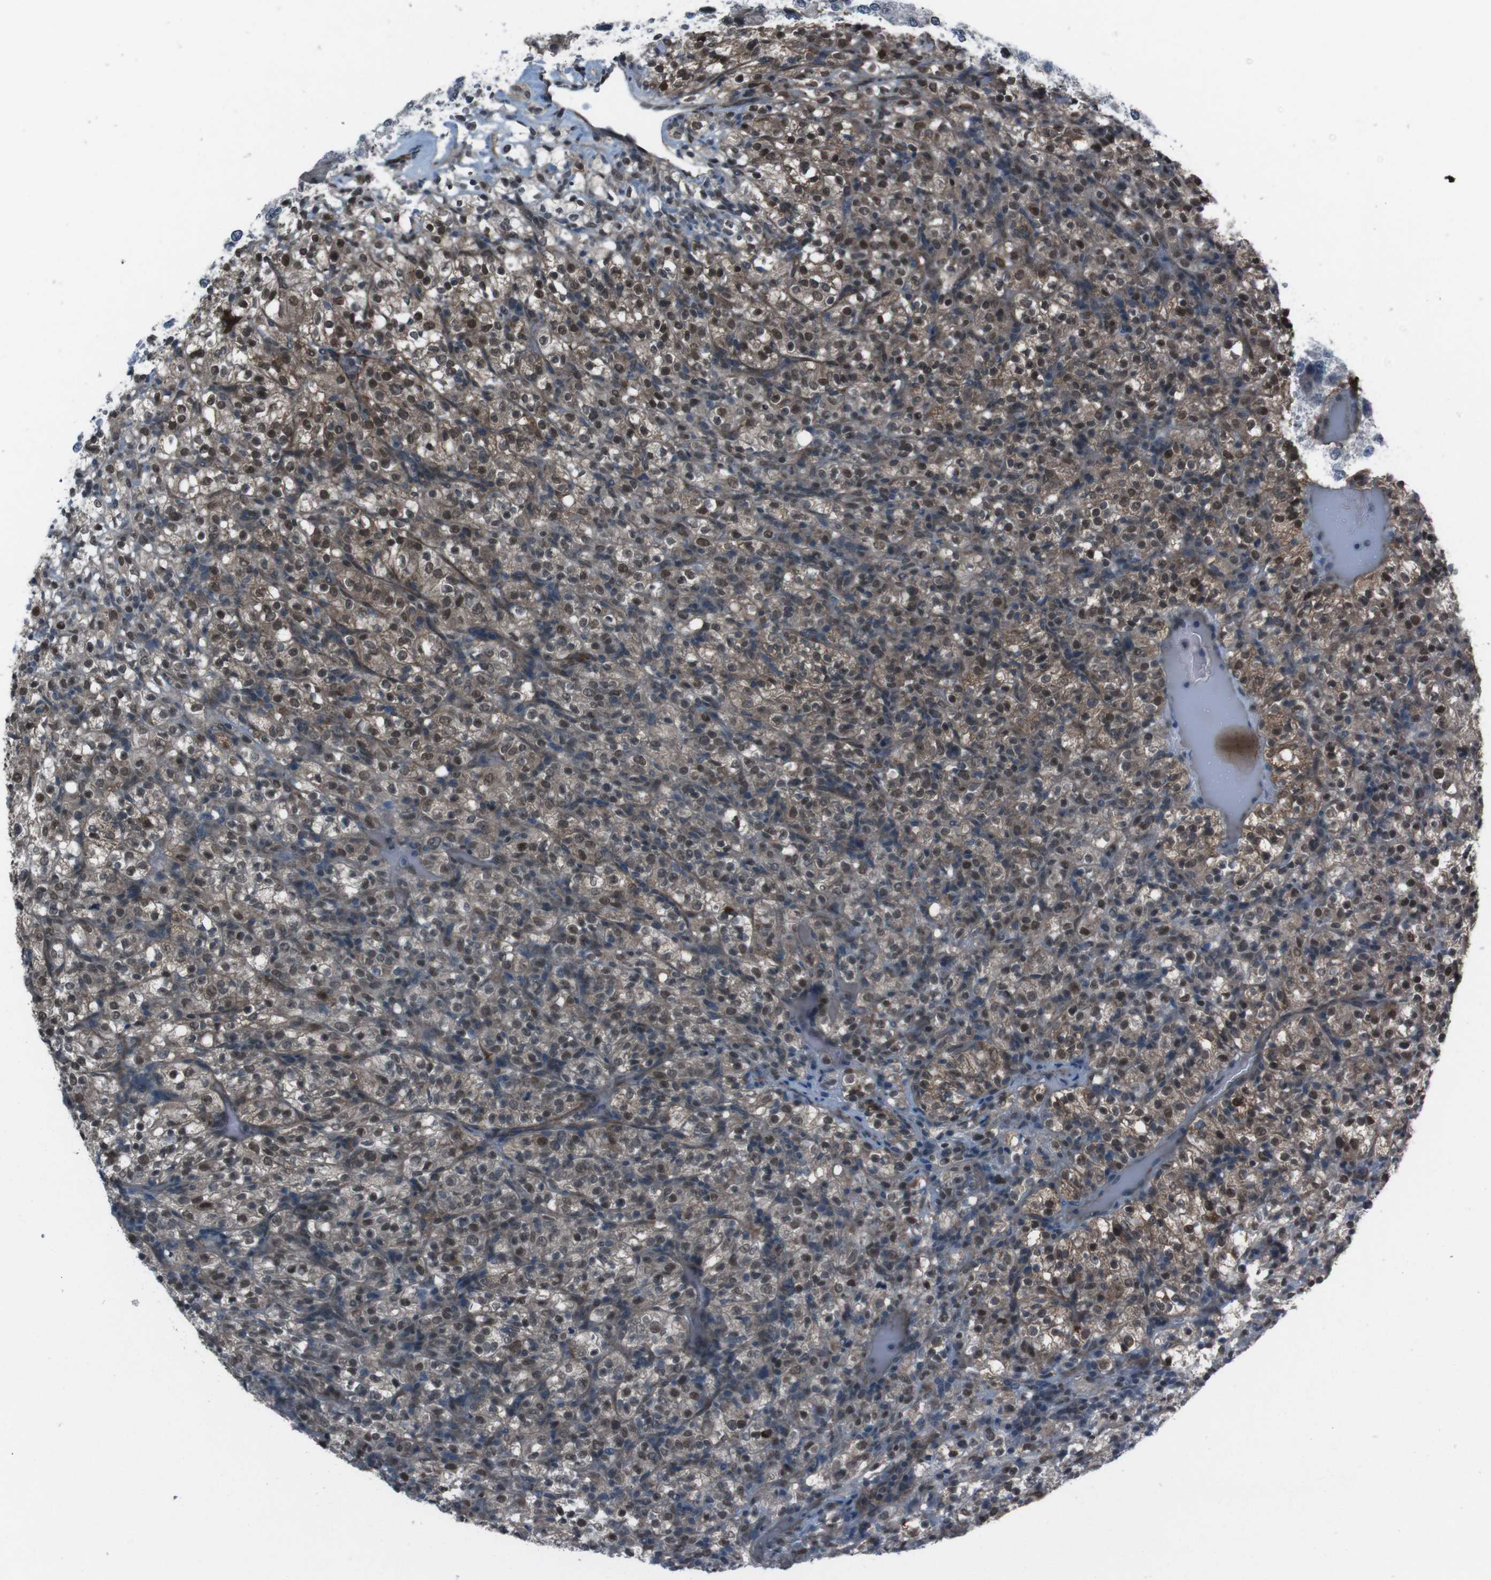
{"staining": {"intensity": "strong", "quantity": ">75%", "location": "cytoplasmic/membranous,nuclear"}, "tissue": "renal cancer", "cell_type": "Tumor cells", "image_type": "cancer", "snomed": [{"axis": "morphology", "description": "Normal tissue, NOS"}, {"axis": "morphology", "description": "Adenocarcinoma, NOS"}, {"axis": "topography", "description": "Kidney"}], "caption": "A photomicrograph of renal adenocarcinoma stained for a protein shows strong cytoplasmic/membranous and nuclear brown staining in tumor cells.", "gene": "SS18L1", "patient": {"sex": "female", "age": 72}}